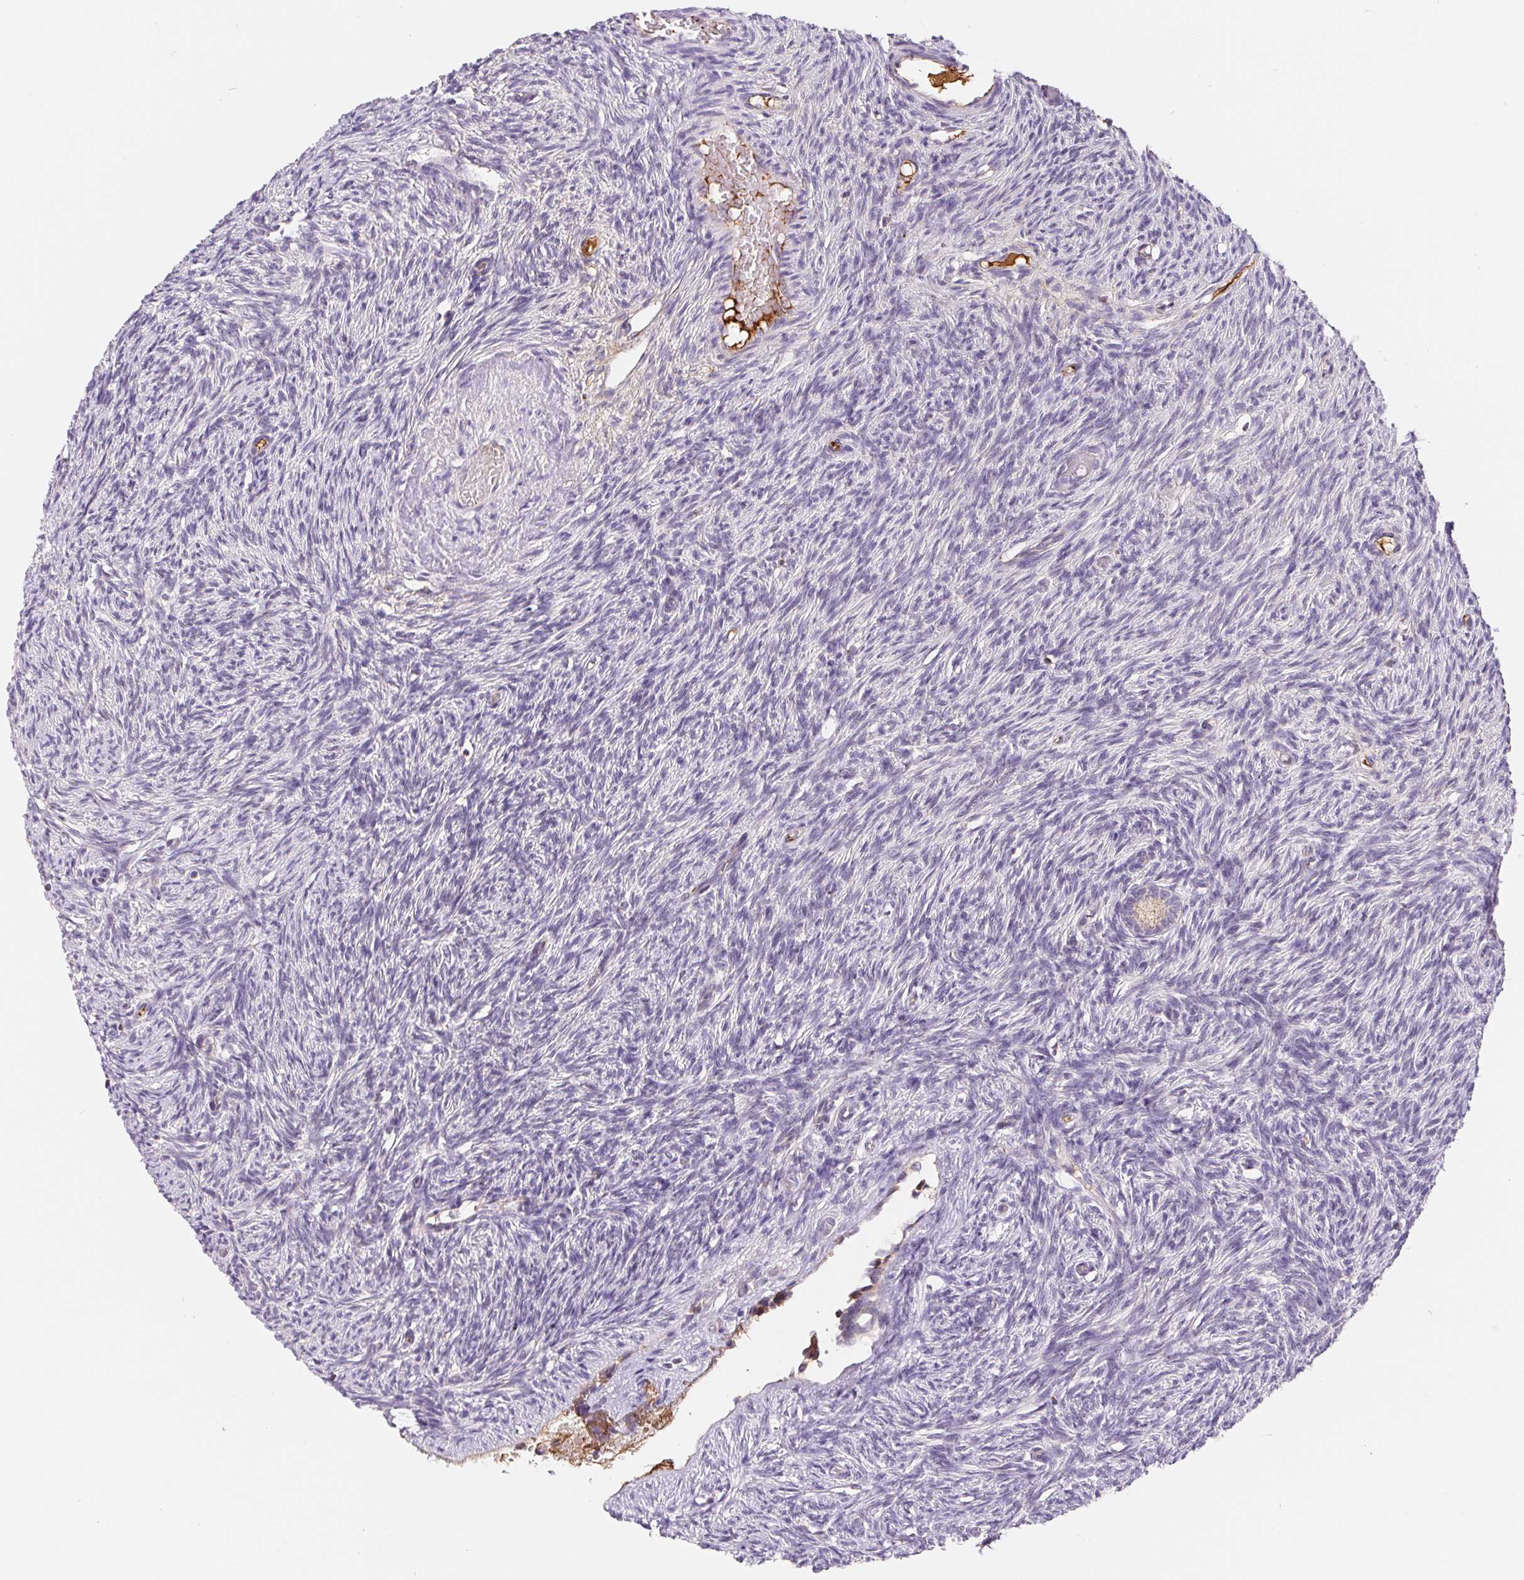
{"staining": {"intensity": "negative", "quantity": "none", "location": "none"}, "tissue": "ovary", "cell_type": "Follicle cells", "image_type": "normal", "snomed": [{"axis": "morphology", "description": "Normal tissue, NOS"}, {"axis": "topography", "description": "Ovary"}], "caption": "This image is of benign ovary stained with immunohistochemistry (IHC) to label a protein in brown with the nuclei are counter-stained blue. There is no staining in follicle cells.", "gene": "EMC6", "patient": {"sex": "female", "age": 33}}